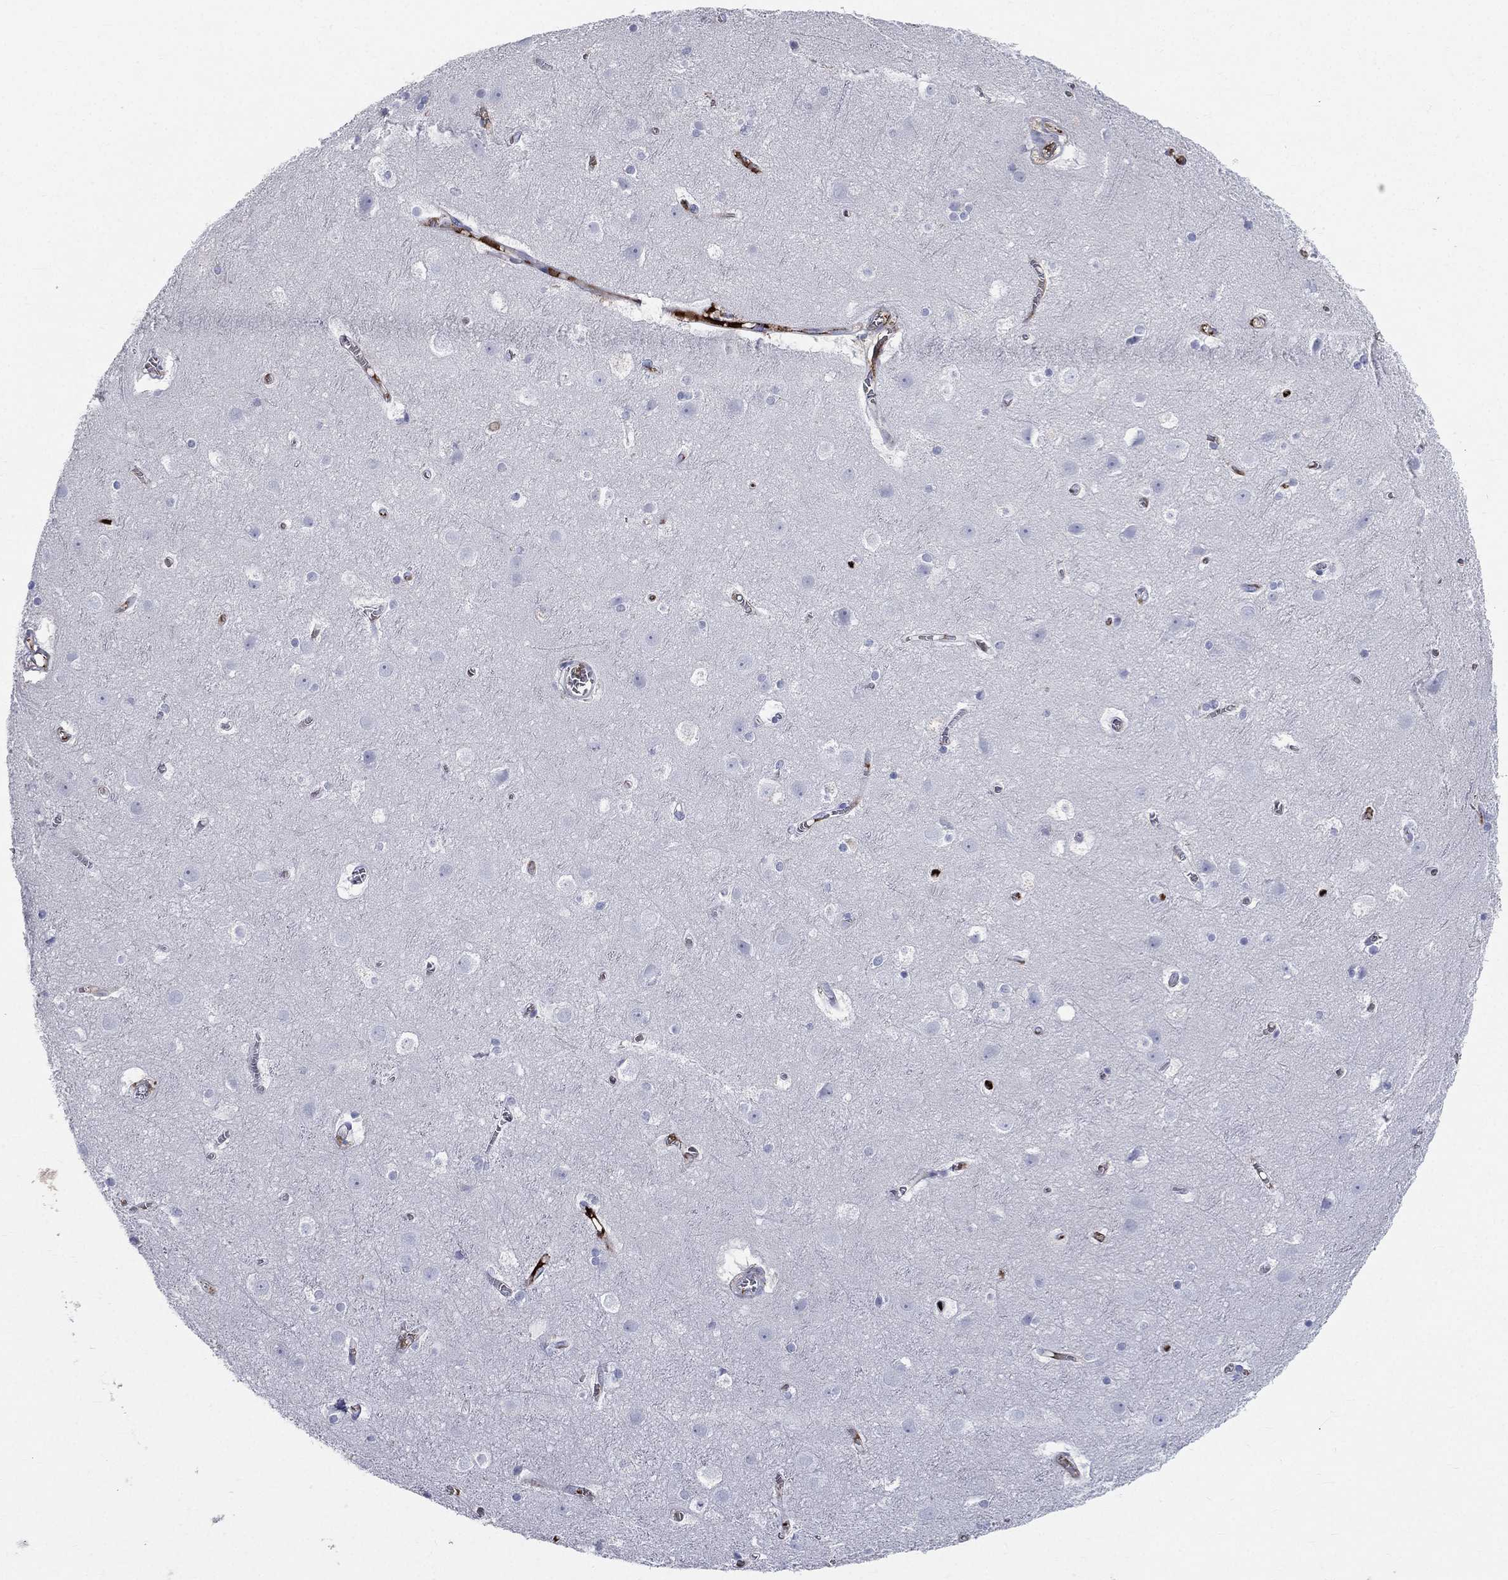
{"staining": {"intensity": "negative", "quantity": "none", "location": "none"}, "tissue": "cerebral cortex", "cell_type": "Endothelial cells", "image_type": "normal", "snomed": [{"axis": "morphology", "description": "Normal tissue, NOS"}, {"axis": "topography", "description": "Cerebral cortex"}], "caption": "Immunohistochemical staining of benign cerebral cortex exhibits no significant positivity in endothelial cells. (Stains: DAB immunohistochemistry with hematoxylin counter stain, Microscopy: brightfield microscopy at high magnification).", "gene": "HP", "patient": {"sex": "male", "age": 59}}